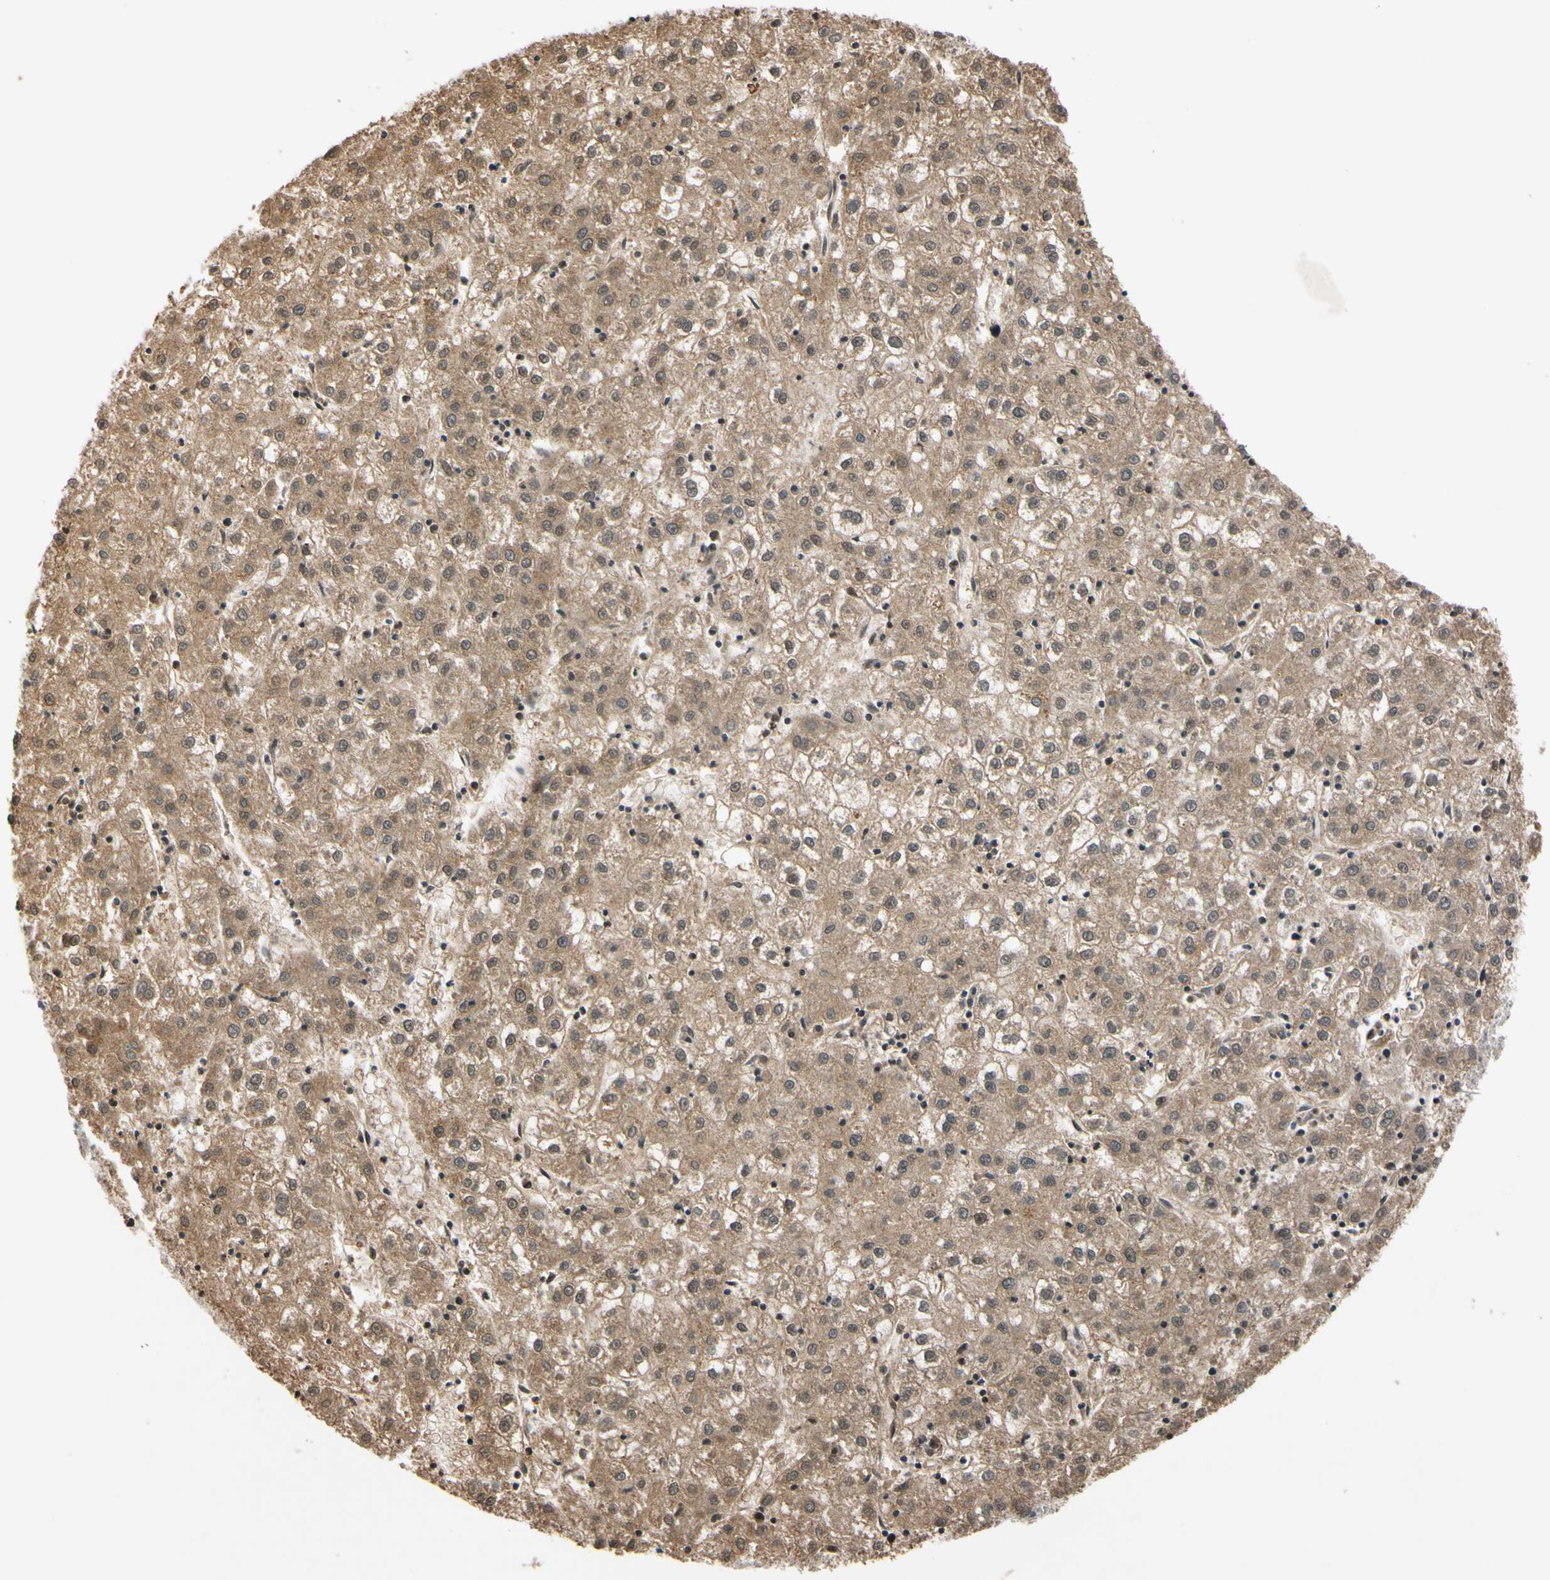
{"staining": {"intensity": "moderate", "quantity": ">75%", "location": "cytoplasmic/membranous"}, "tissue": "liver cancer", "cell_type": "Tumor cells", "image_type": "cancer", "snomed": [{"axis": "morphology", "description": "Carcinoma, Hepatocellular, NOS"}, {"axis": "topography", "description": "Liver"}], "caption": "Protein positivity by IHC demonstrates moderate cytoplasmic/membranous expression in approximately >75% of tumor cells in liver cancer.", "gene": "SLC27A6", "patient": {"sex": "male", "age": 72}}